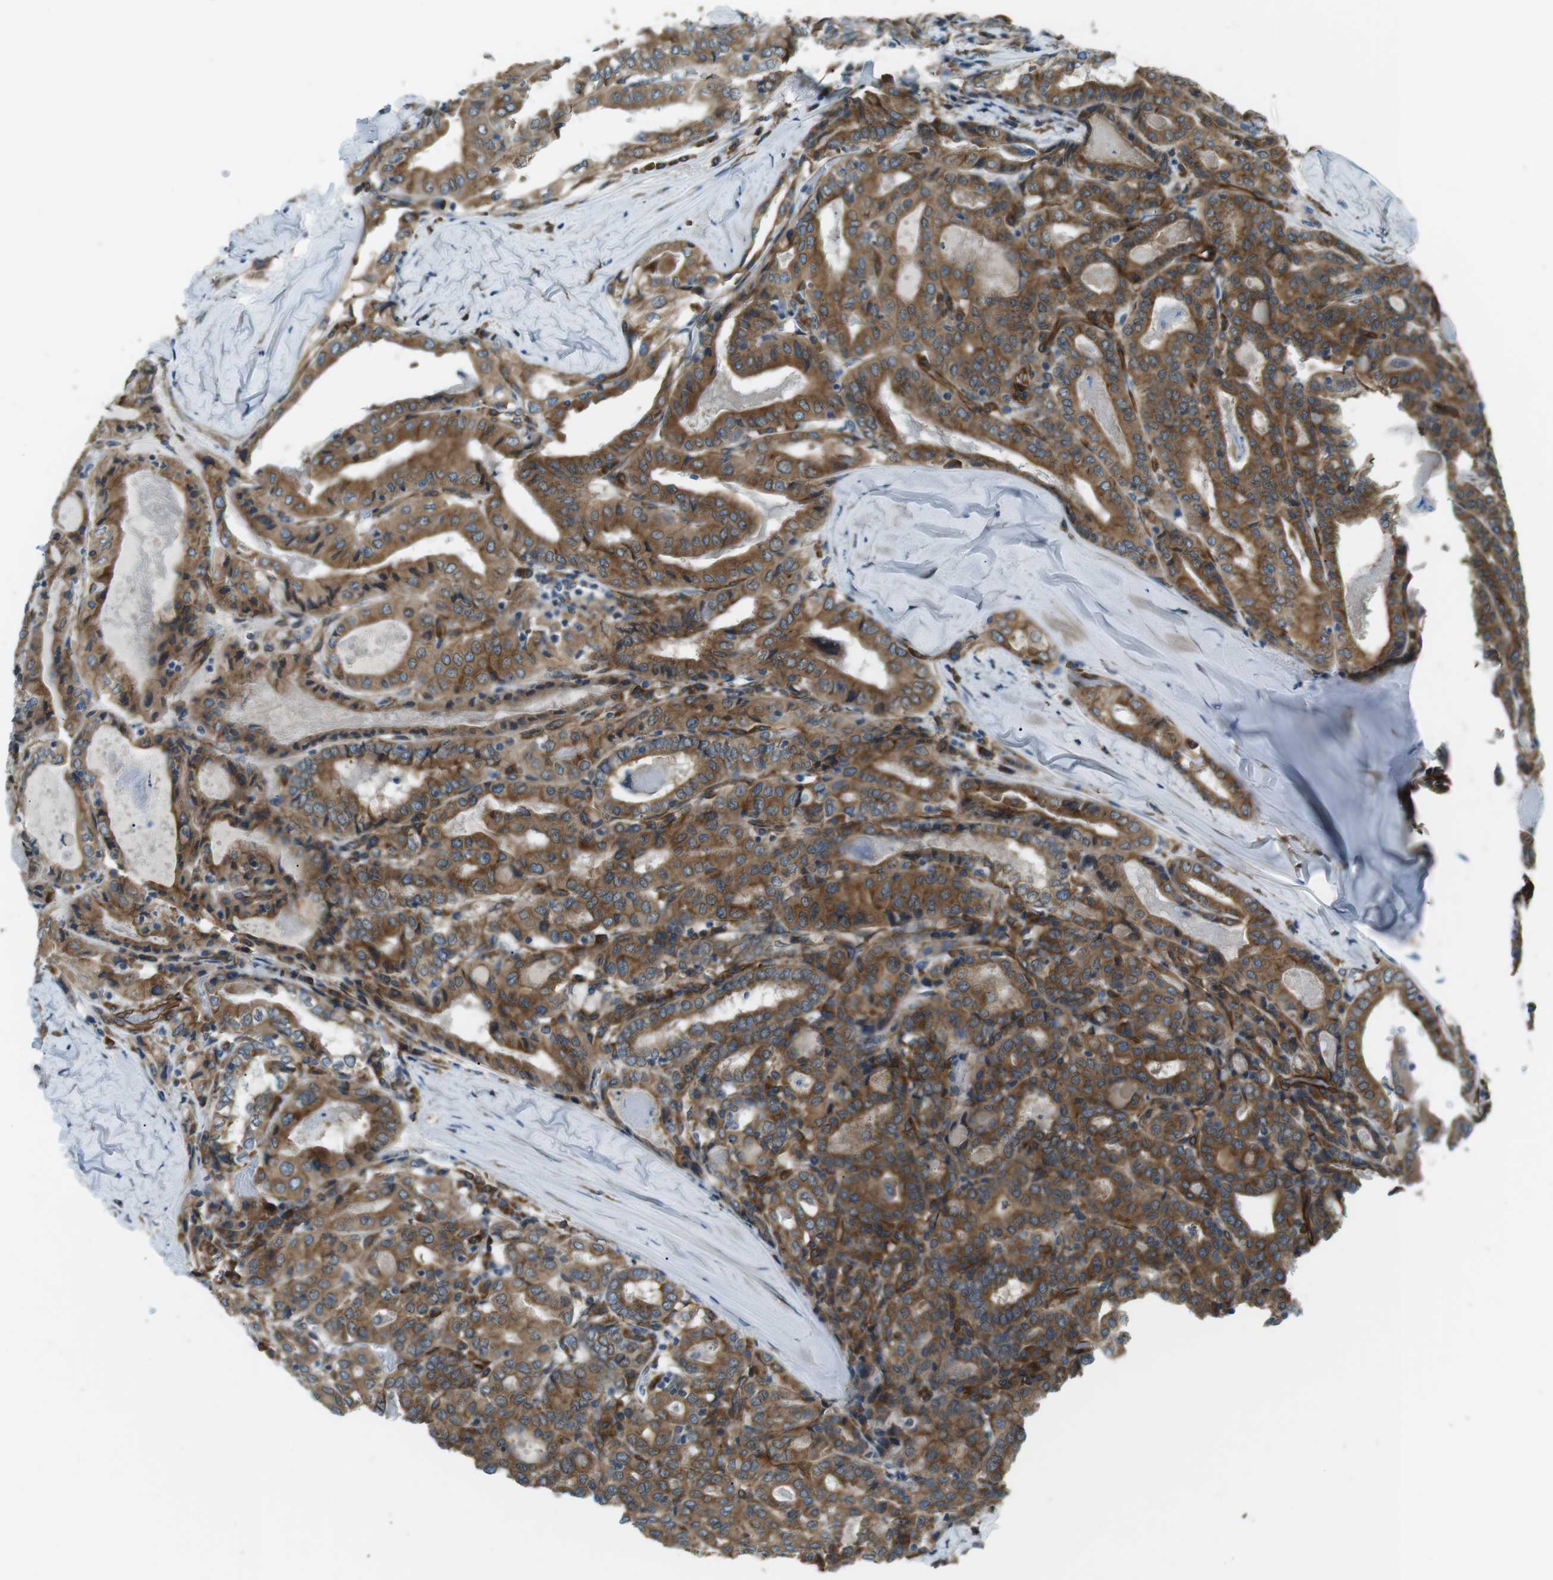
{"staining": {"intensity": "strong", "quantity": ">75%", "location": "cytoplasmic/membranous"}, "tissue": "thyroid cancer", "cell_type": "Tumor cells", "image_type": "cancer", "snomed": [{"axis": "morphology", "description": "Papillary adenocarcinoma, NOS"}, {"axis": "topography", "description": "Thyroid gland"}], "caption": "Protein positivity by IHC shows strong cytoplasmic/membranous expression in approximately >75% of tumor cells in papillary adenocarcinoma (thyroid).", "gene": "ODR4", "patient": {"sex": "female", "age": 42}}